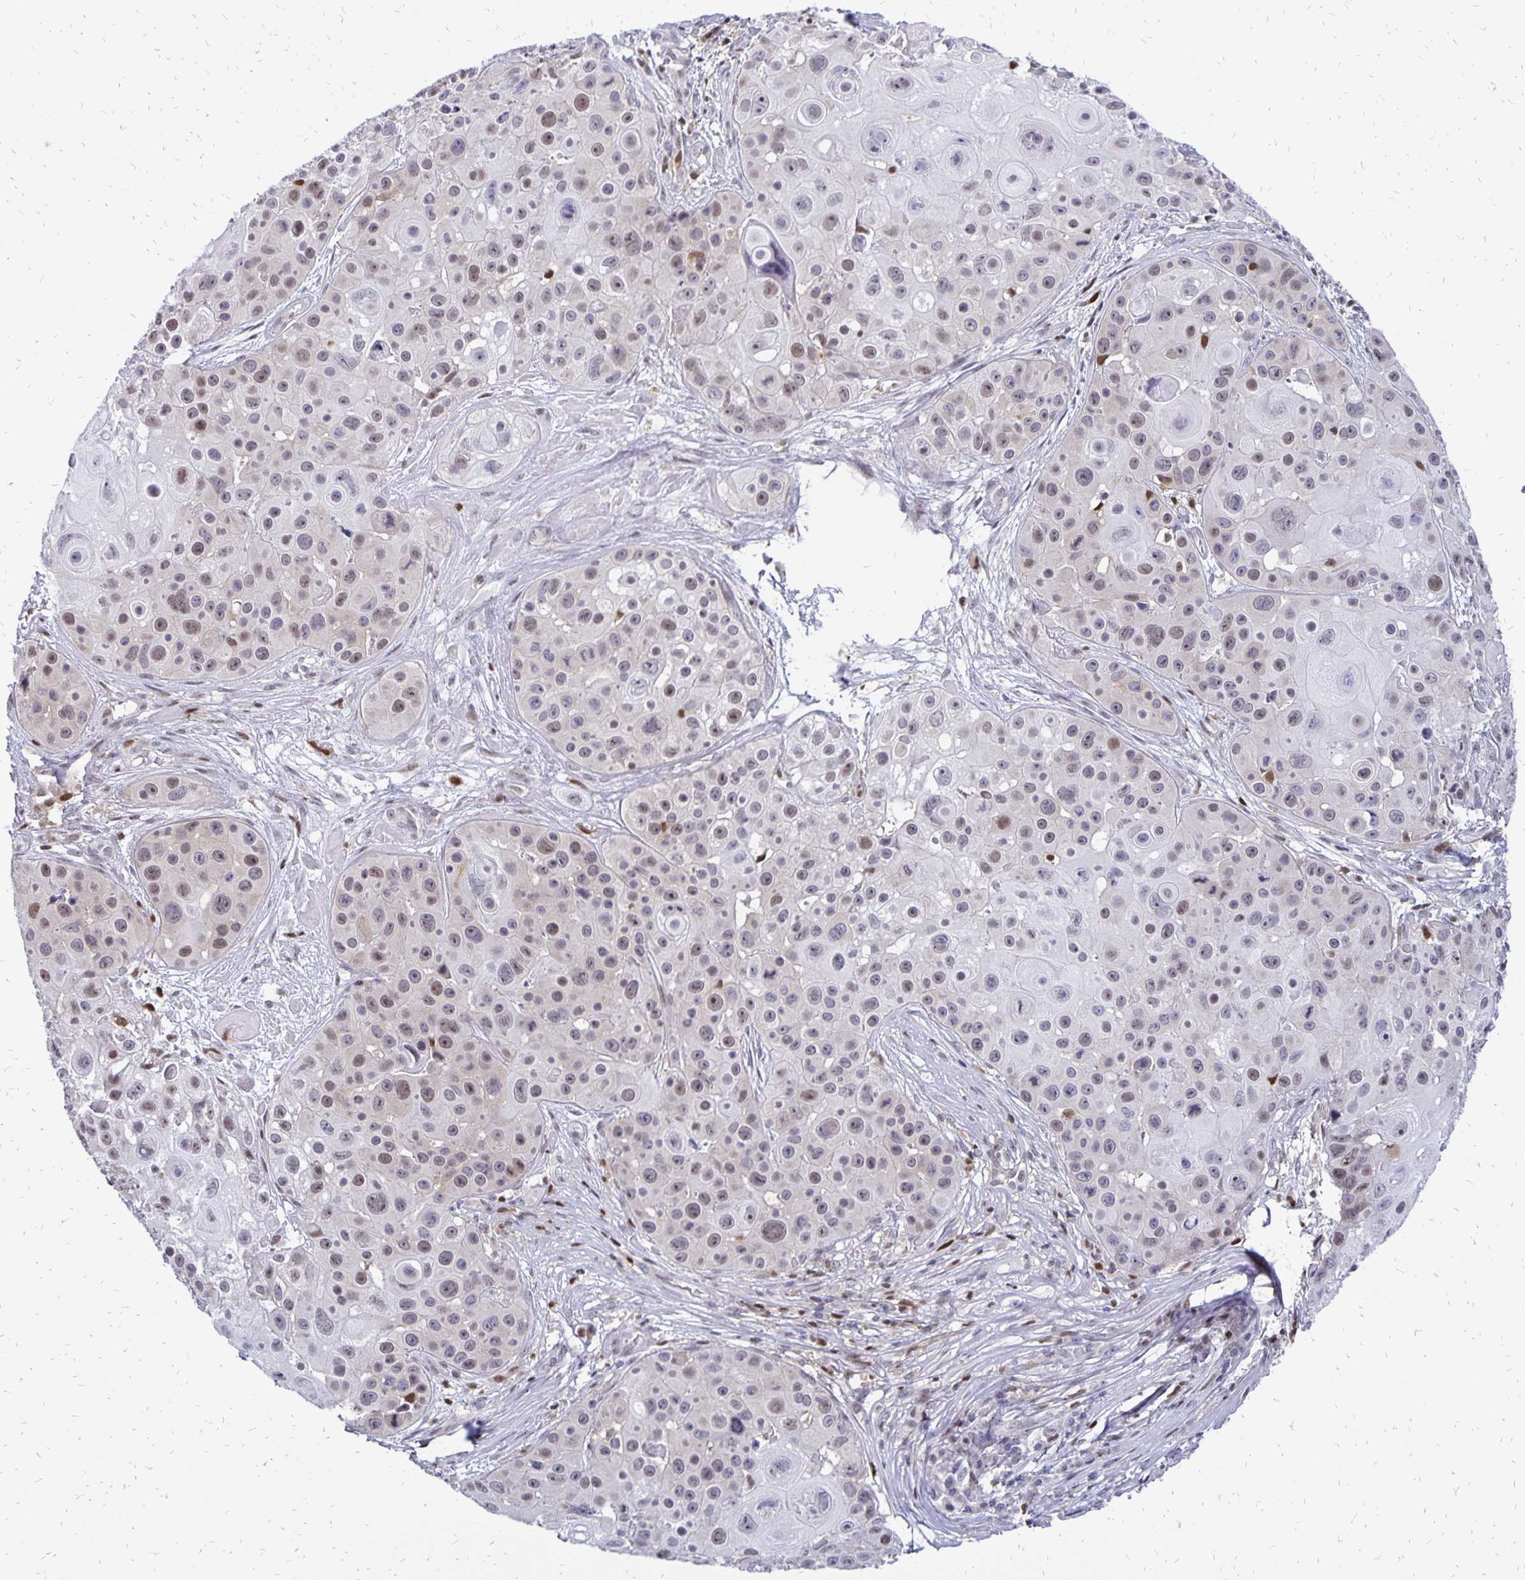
{"staining": {"intensity": "weak", "quantity": "25%-75%", "location": "nuclear"}, "tissue": "skin cancer", "cell_type": "Tumor cells", "image_type": "cancer", "snomed": [{"axis": "morphology", "description": "Squamous cell carcinoma, NOS"}, {"axis": "topography", "description": "Skin"}], "caption": "Skin squamous cell carcinoma tissue demonstrates weak nuclear staining in about 25%-75% of tumor cells, visualized by immunohistochemistry.", "gene": "DCK", "patient": {"sex": "male", "age": 92}}